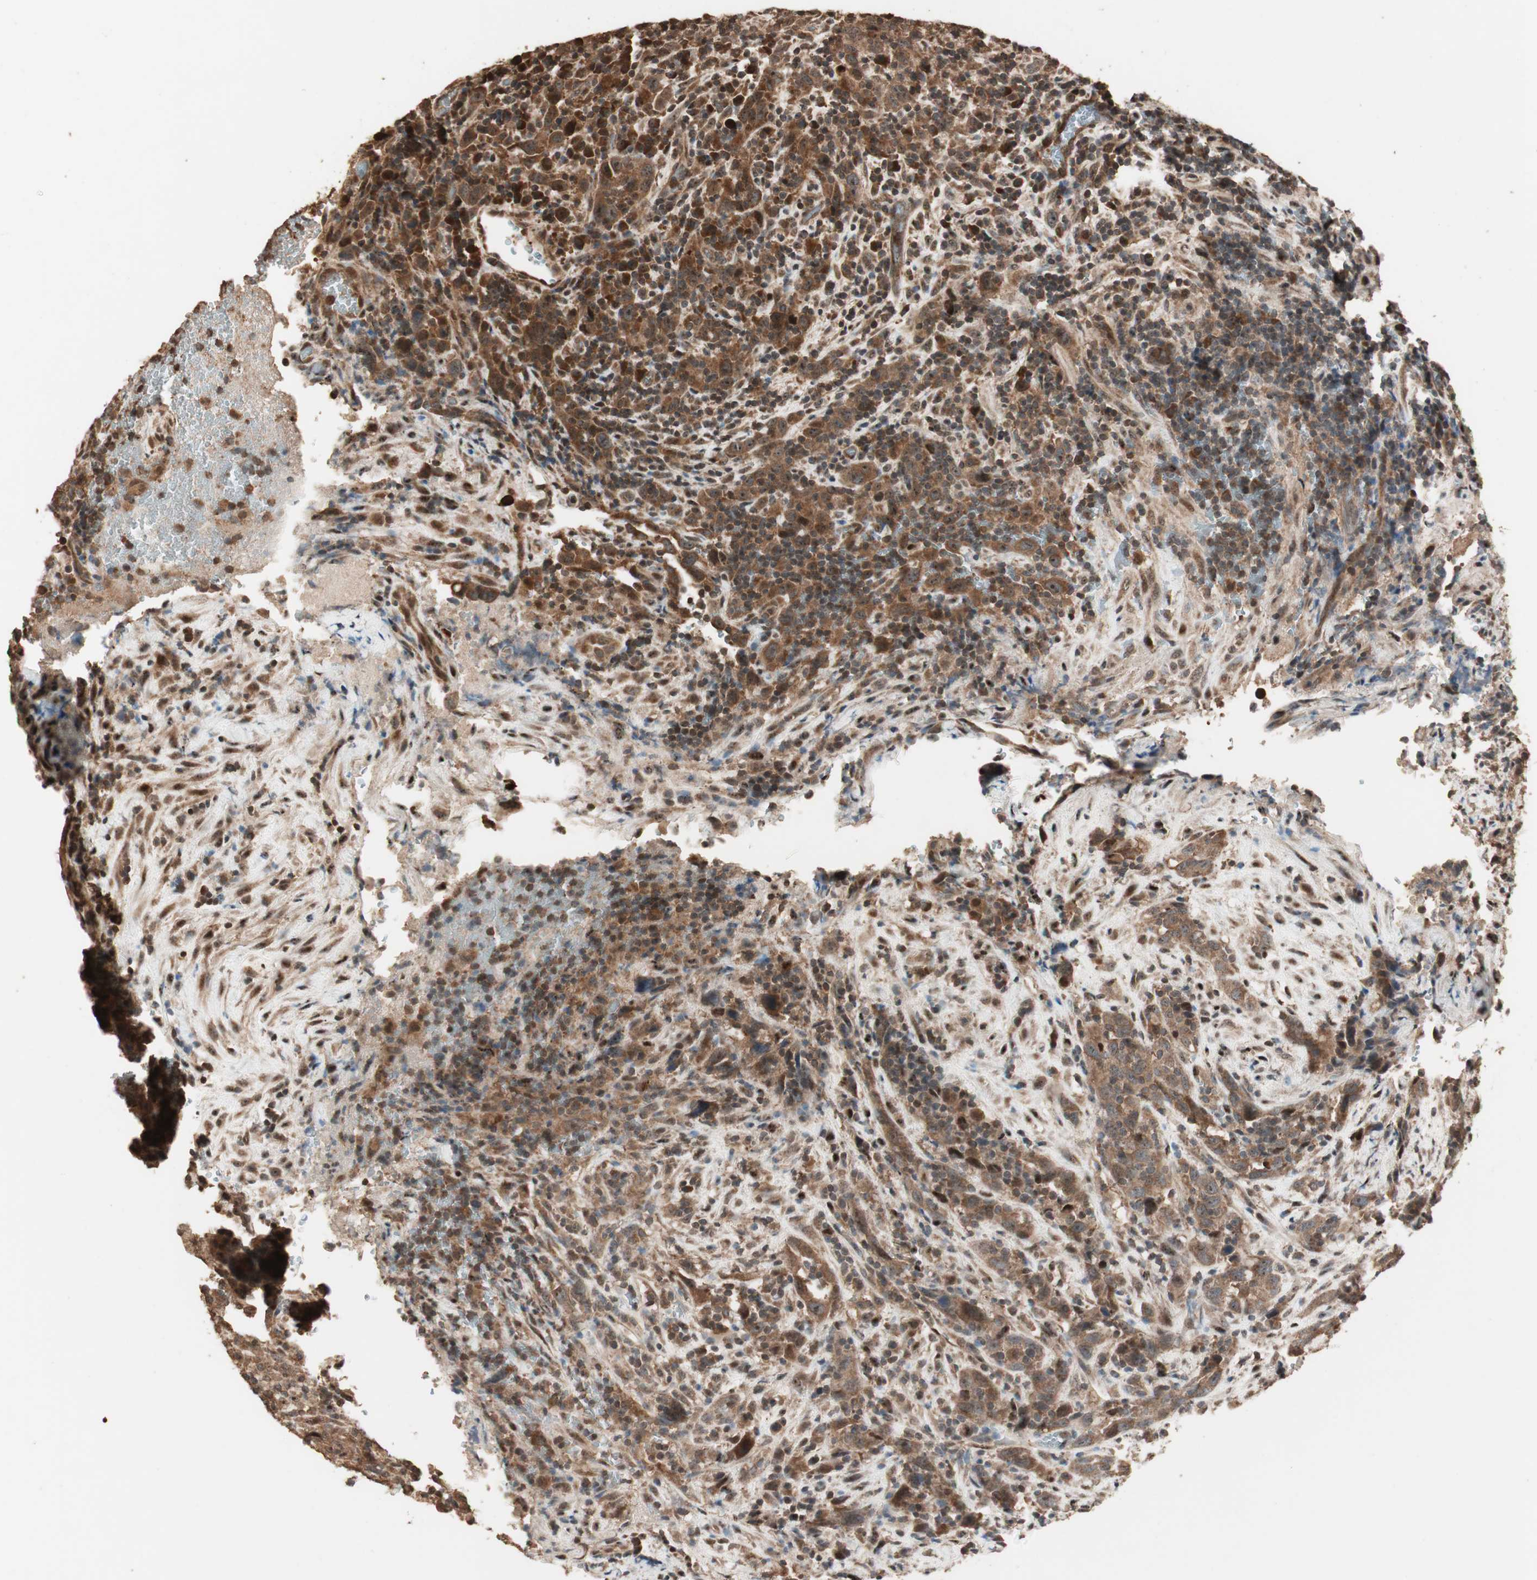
{"staining": {"intensity": "strong", "quantity": ">75%", "location": "cytoplasmic/membranous"}, "tissue": "urothelial cancer", "cell_type": "Tumor cells", "image_type": "cancer", "snomed": [{"axis": "morphology", "description": "Urothelial carcinoma, High grade"}, {"axis": "topography", "description": "Urinary bladder"}], "caption": "Immunohistochemical staining of urothelial cancer displays high levels of strong cytoplasmic/membranous positivity in approximately >75% of tumor cells.", "gene": "USP20", "patient": {"sex": "male", "age": 61}}